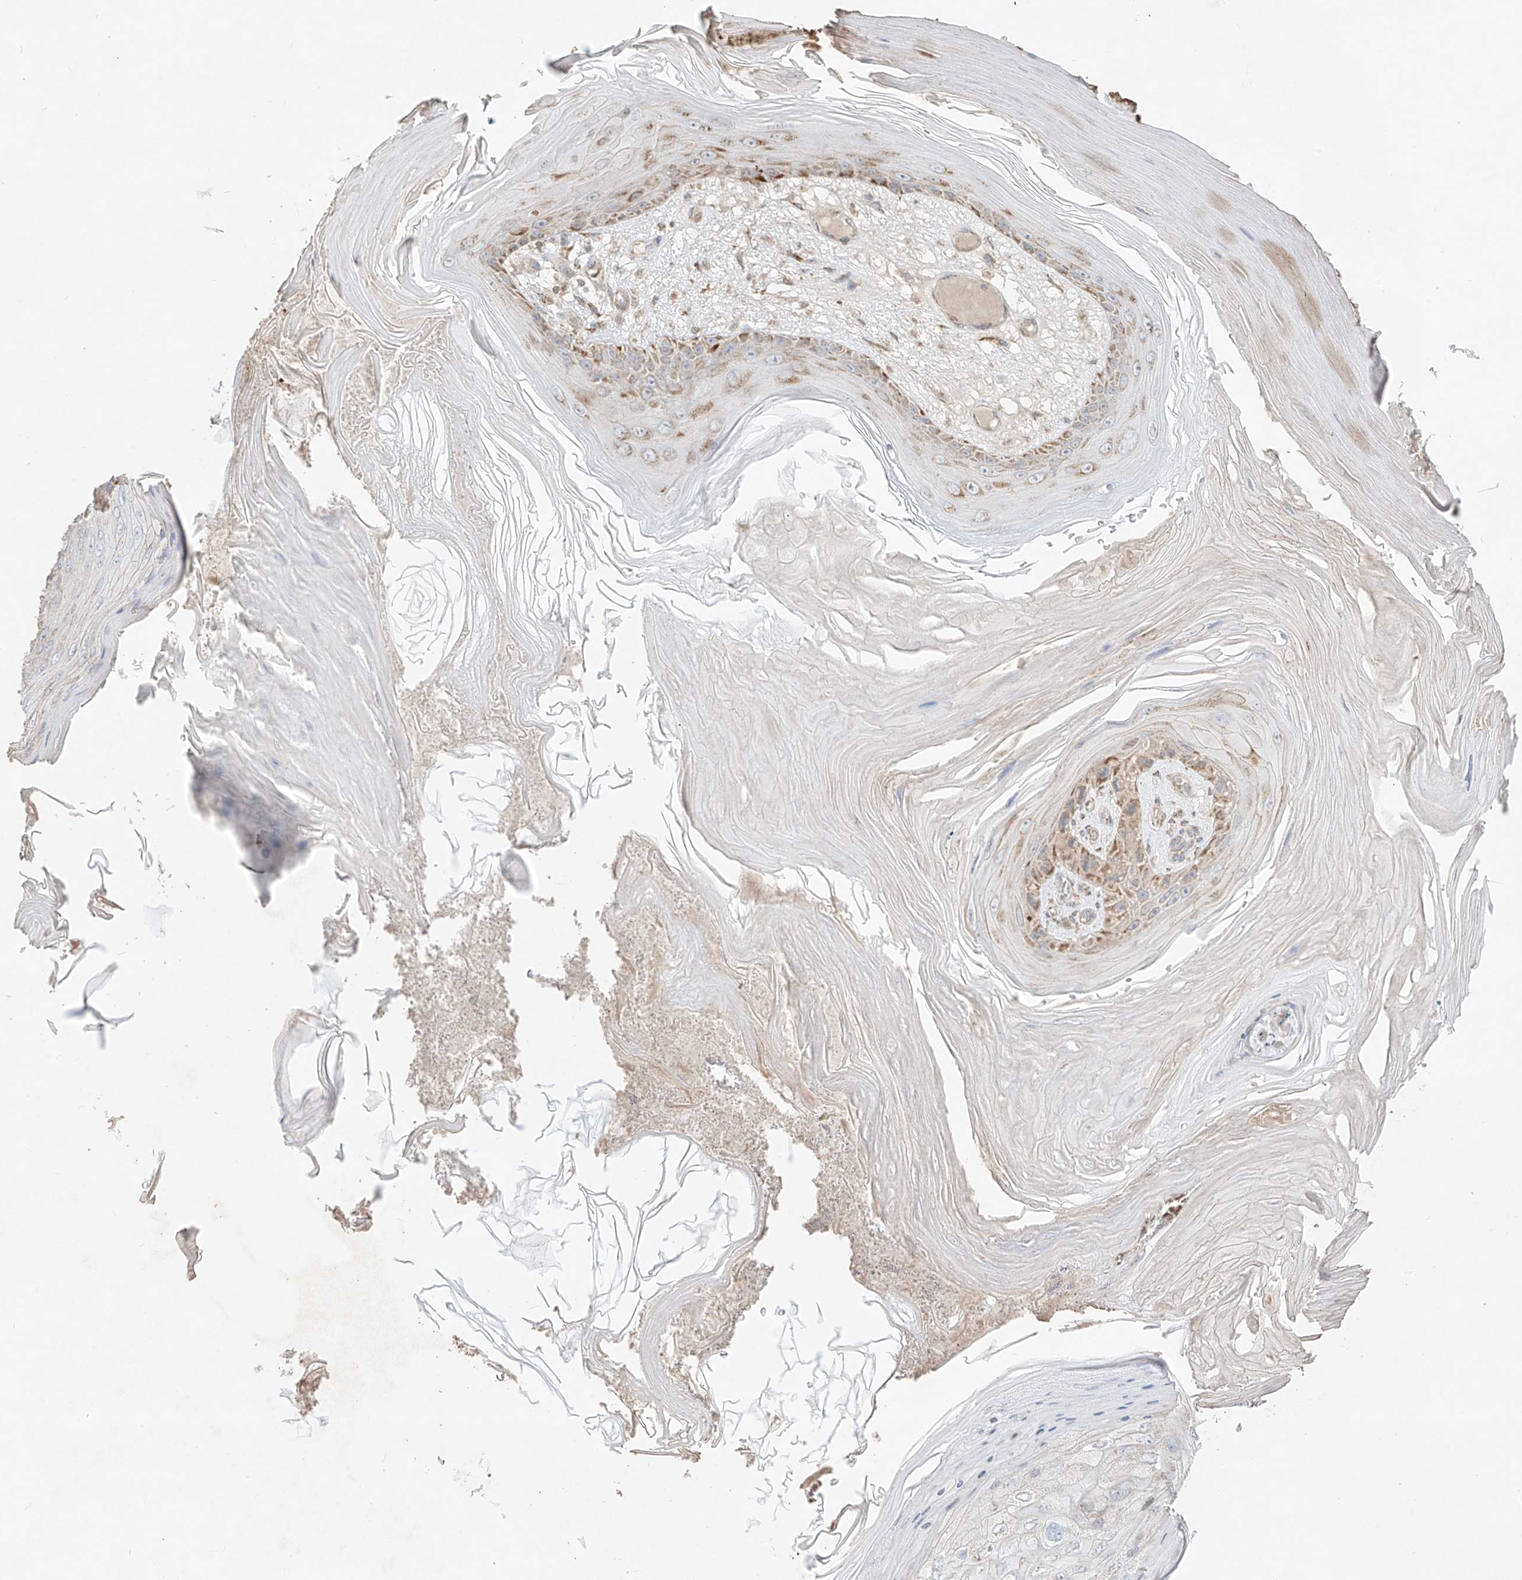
{"staining": {"intensity": "moderate", "quantity": "<25%", "location": "cytoplasmic/membranous"}, "tissue": "skin cancer", "cell_type": "Tumor cells", "image_type": "cancer", "snomed": [{"axis": "morphology", "description": "Squamous cell carcinoma, NOS"}, {"axis": "topography", "description": "Skin"}], "caption": "Skin squamous cell carcinoma stained with a brown dye demonstrates moderate cytoplasmic/membranous positive positivity in about <25% of tumor cells.", "gene": "COLGALT2", "patient": {"sex": "female", "age": 88}}